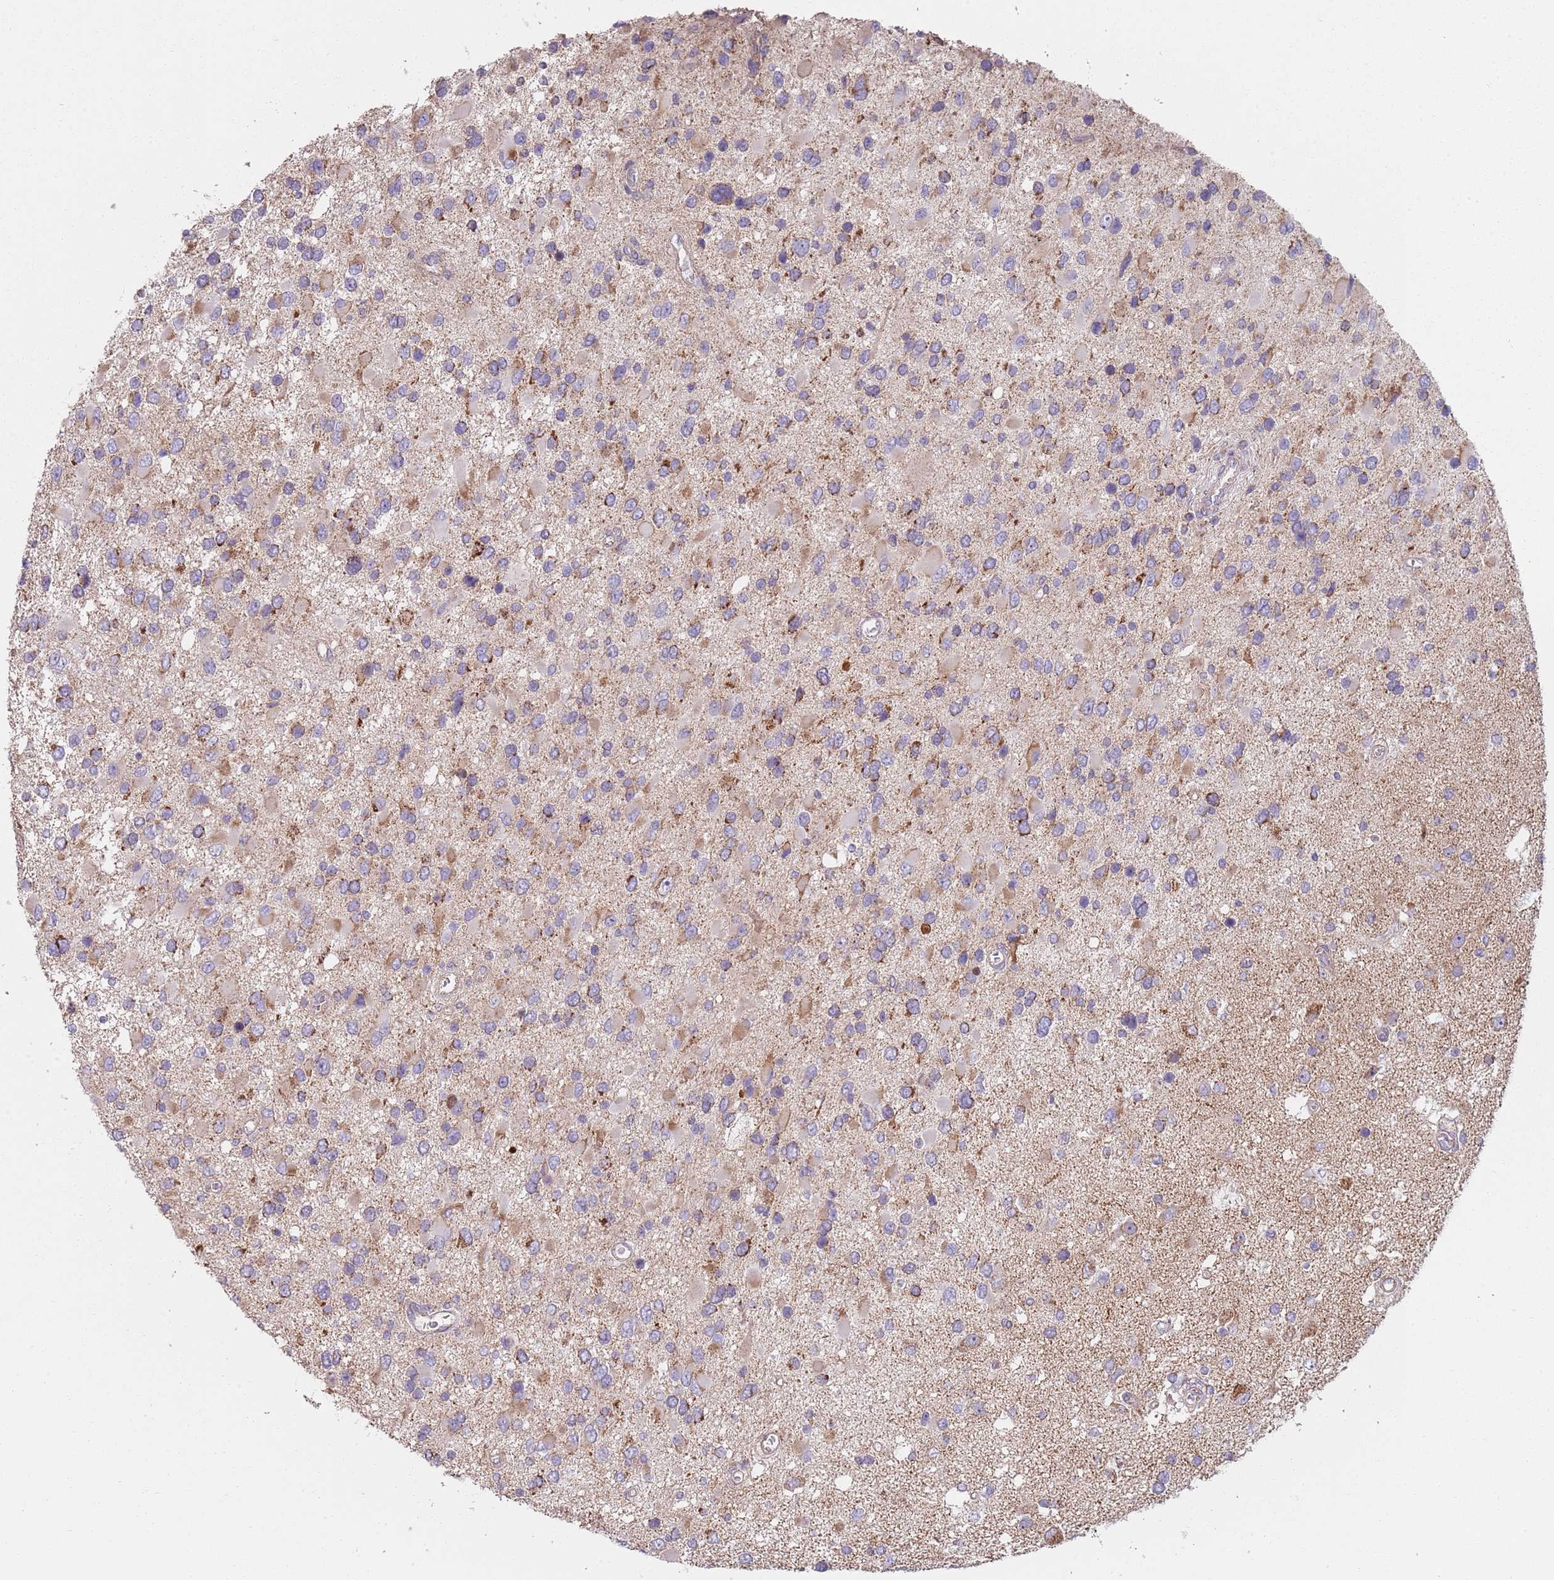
{"staining": {"intensity": "moderate", "quantity": "<25%", "location": "cytoplasmic/membranous"}, "tissue": "glioma", "cell_type": "Tumor cells", "image_type": "cancer", "snomed": [{"axis": "morphology", "description": "Glioma, malignant, High grade"}, {"axis": "topography", "description": "Brain"}], "caption": "The histopathology image reveals staining of glioma, revealing moderate cytoplasmic/membranous protein staining (brown color) within tumor cells. (Brightfield microscopy of DAB IHC at high magnification).", "gene": "GAS8", "patient": {"sex": "male", "age": 53}}